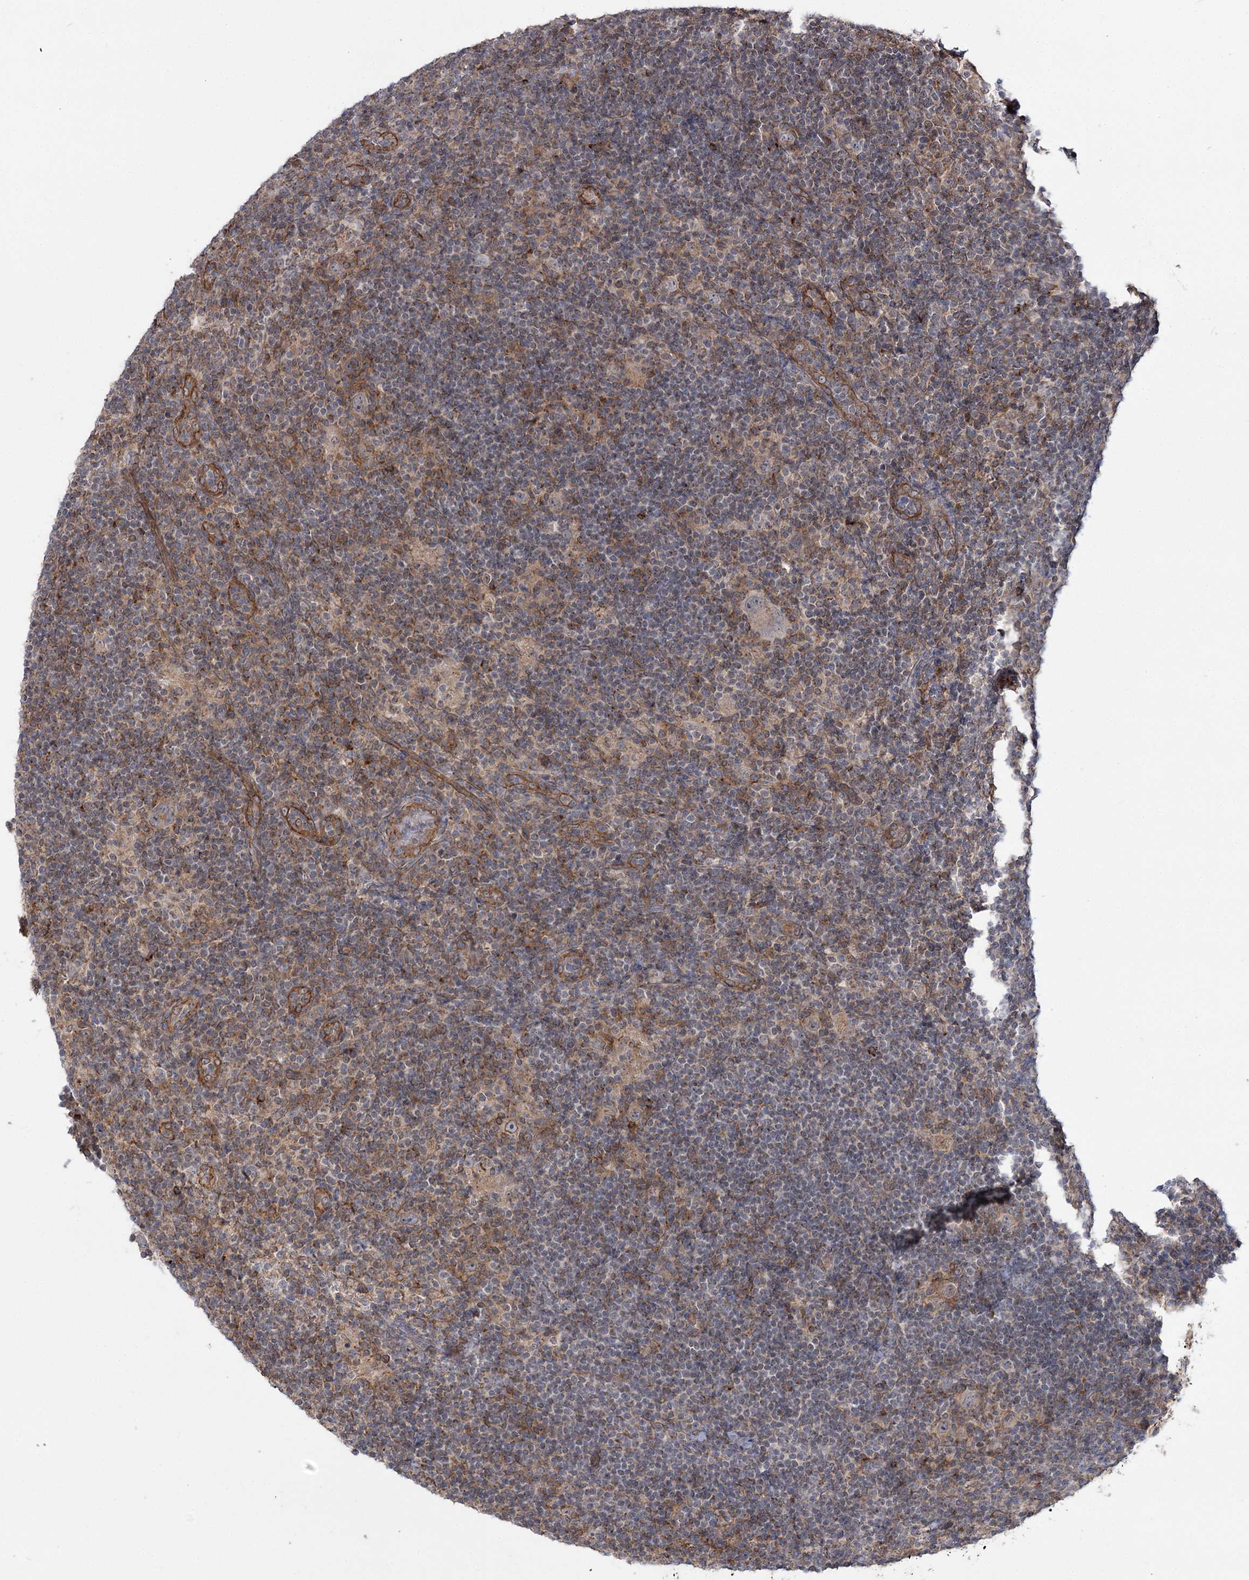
{"staining": {"intensity": "moderate", "quantity": "<25%", "location": "cytoplasmic/membranous"}, "tissue": "lymphoma", "cell_type": "Tumor cells", "image_type": "cancer", "snomed": [{"axis": "morphology", "description": "Hodgkin's disease, NOS"}, {"axis": "topography", "description": "Lymph node"}], "caption": "The immunohistochemical stain highlights moderate cytoplasmic/membranous staining in tumor cells of lymphoma tissue.", "gene": "SH3BP5L", "patient": {"sex": "female", "age": 57}}